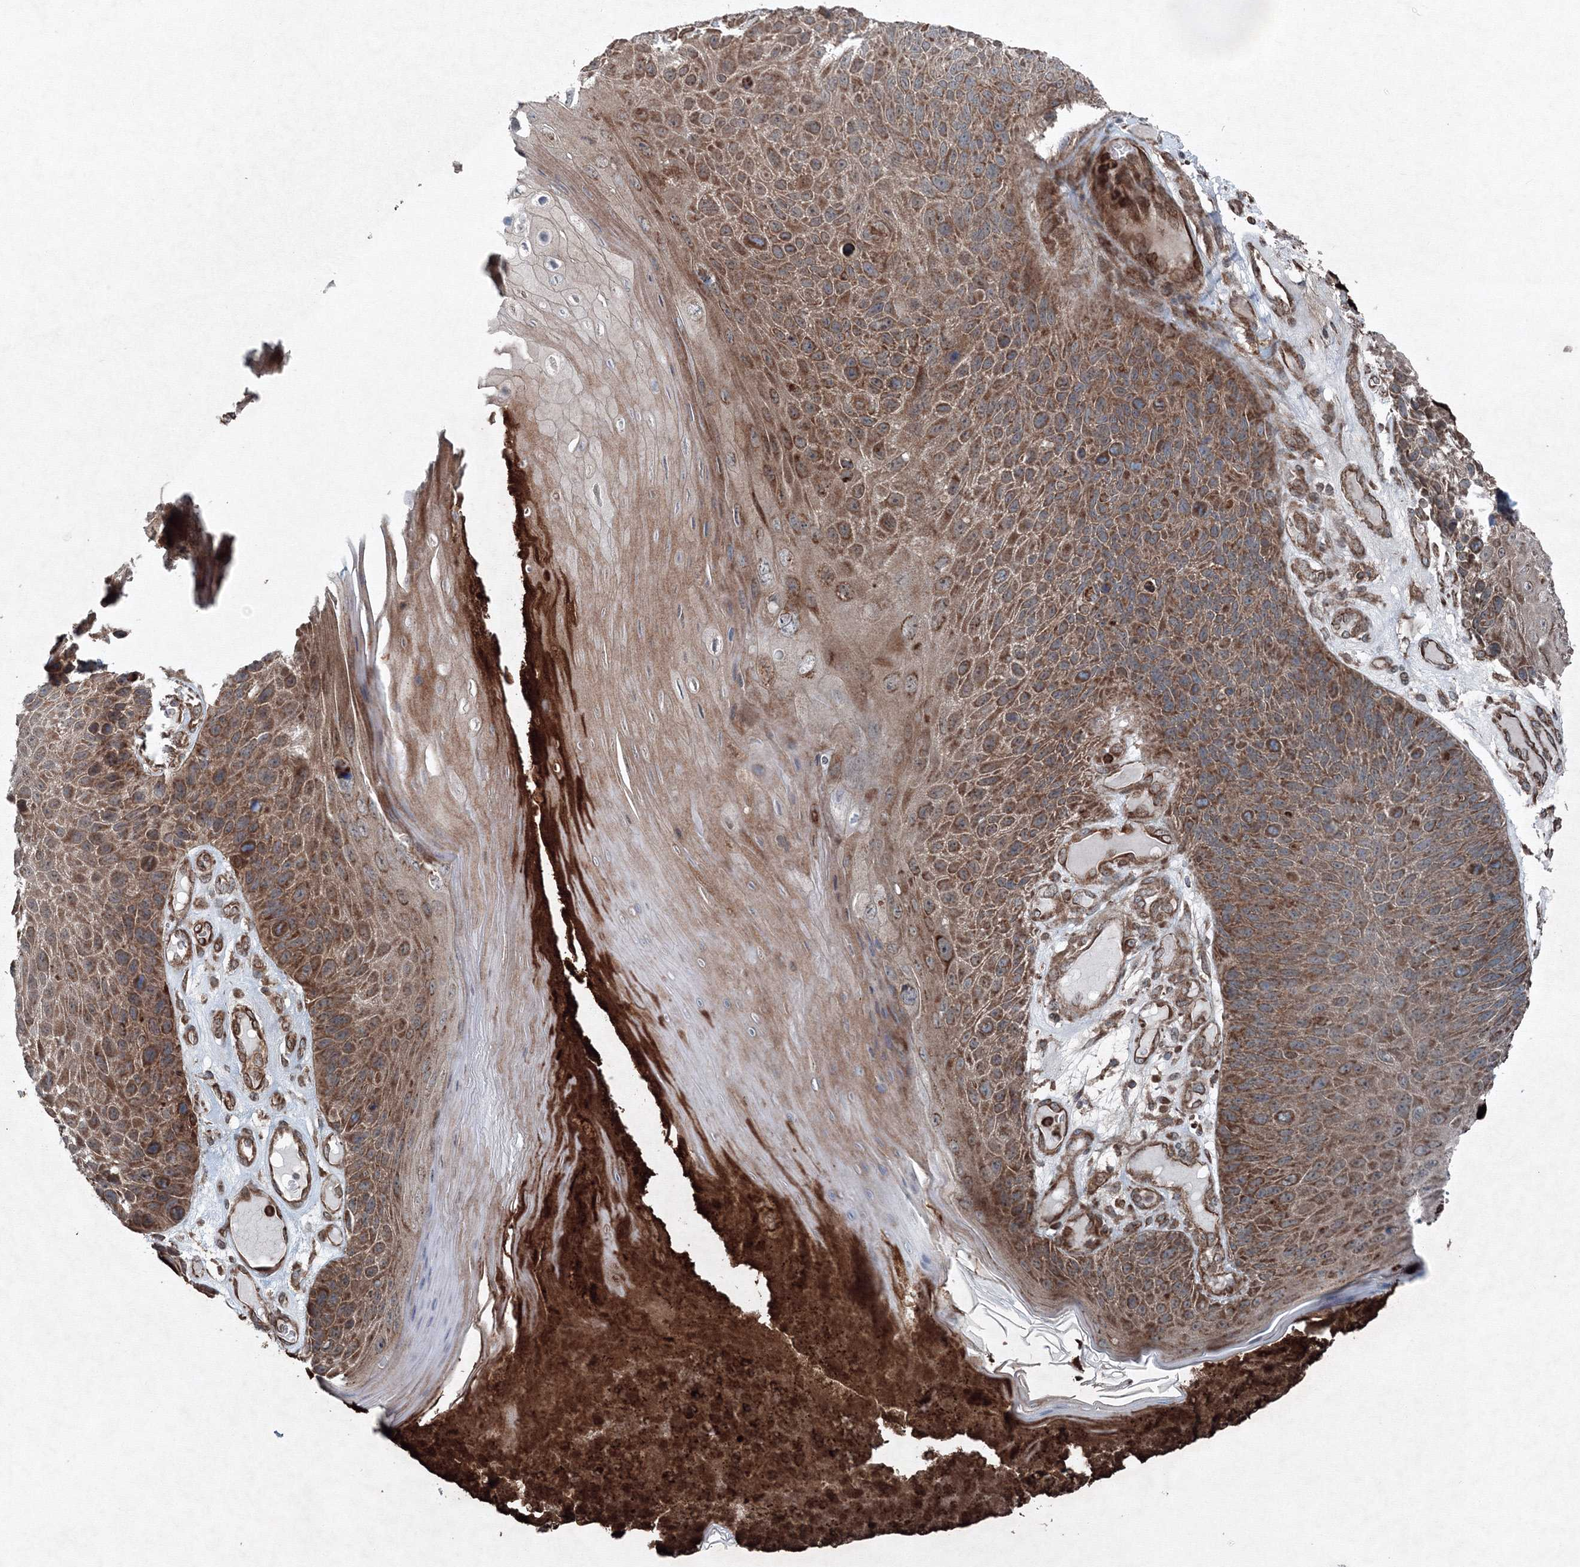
{"staining": {"intensity": "moderate", "quantity": ">75%", "location": "cytoplasmic/membranous"}, "tissue": "skin cancer", "cell_type": "Tumor cells", "image_type": "cancer", "snomed": [{"axis": "morphology", "description": "Squamous cell carcinoma, NOS"}, {"axis": "topography", "description": "Skin"}], "caption": "Immunohistochemistry (IHC) (DAB) staining of human skin squamous cell carcinoma reveals moderate cytoplasmic/membranous protein expression in approximately >75% of tumor cells.", "gene": "COPS7B", "patient": {"sex": "female", "age": 88}}